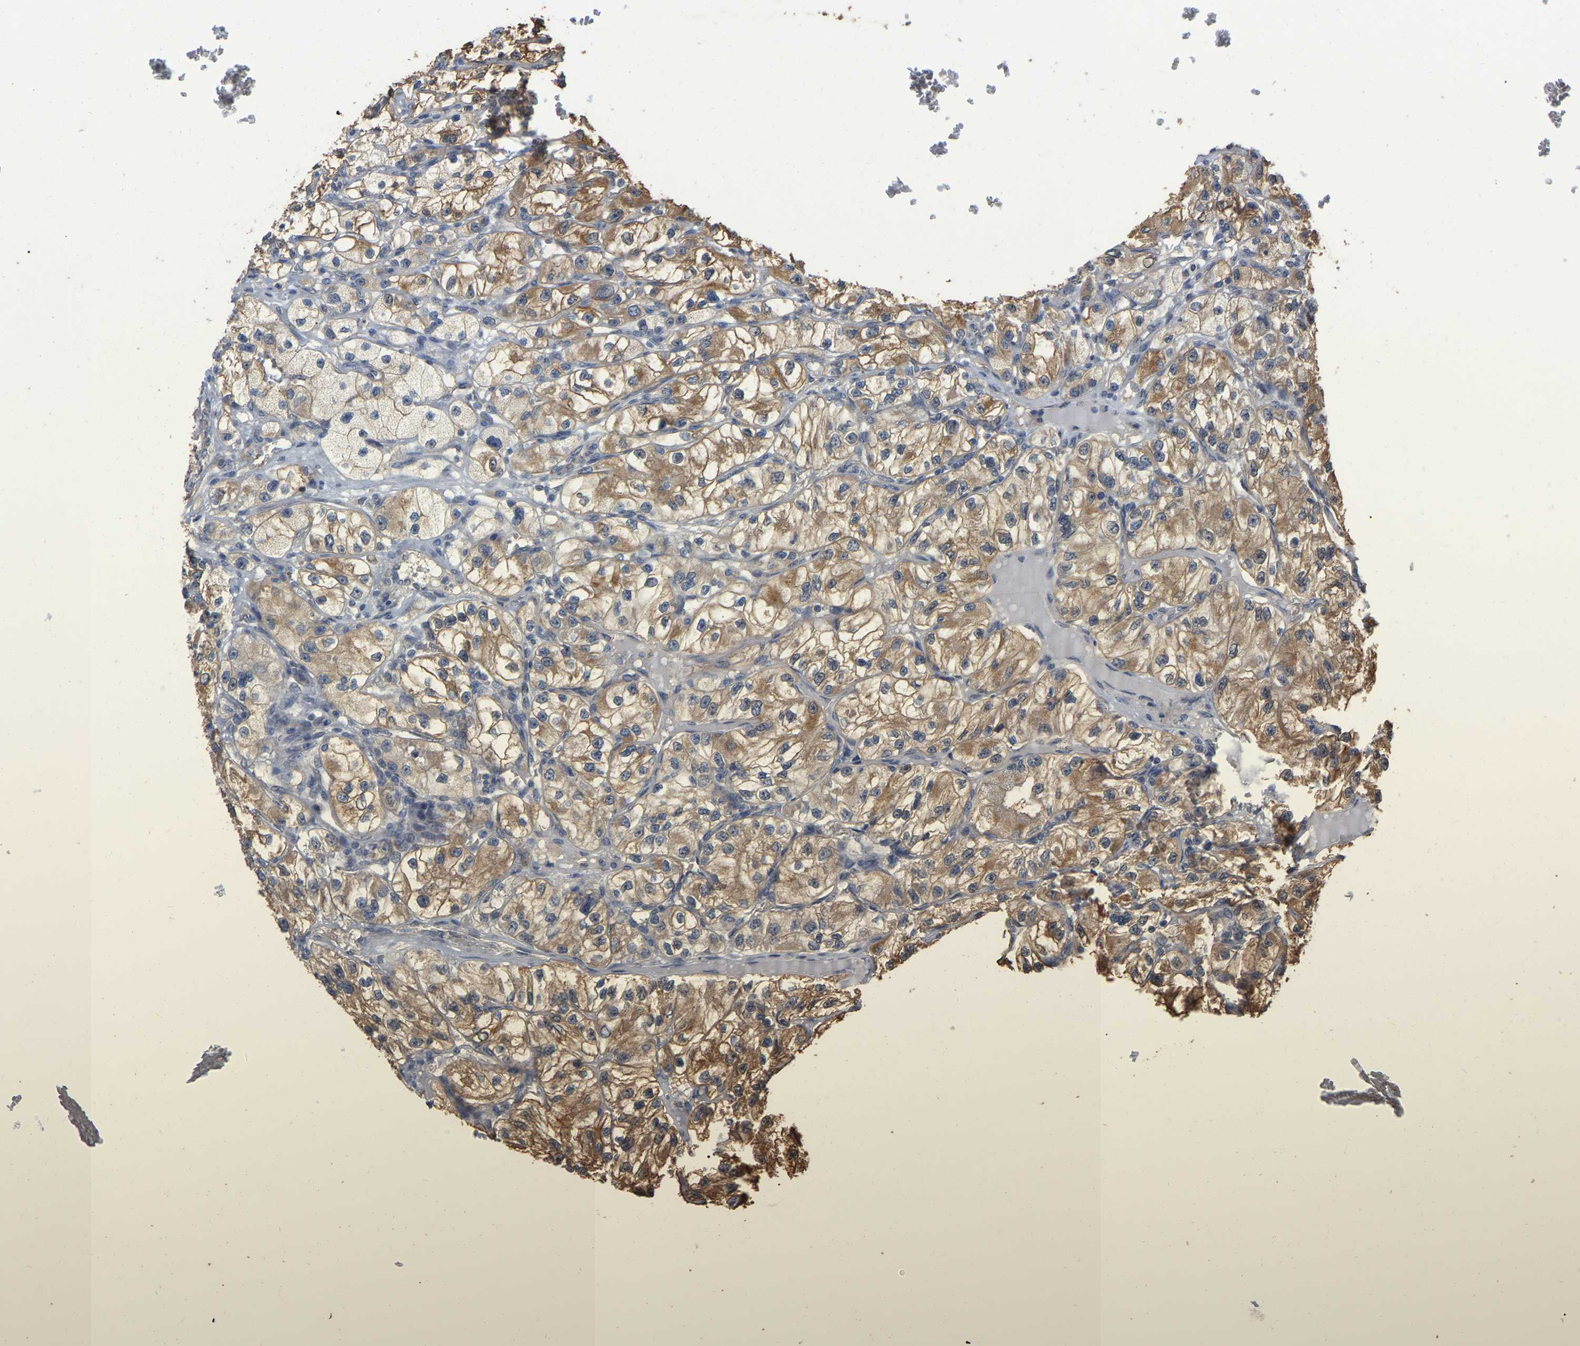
{"staining": {"intensity": "moderate", "quantity": ">75%", "location": "cytoplasmic/membranous"}, "tissue": "renal cancer", "cell_type": "Tumor cells", "image_type": "cancer", "snomed": [{"axis": "morphology", "description": "Adenocarcinoma, NOS"}, {"axis": "topography", "description": "Kidney"}], "caption": "IHC staining of renal adenocarcinoma, which reveals medium levels of moderate cytoplasmic/membranous positivity in about >75% of tumor cells indicating moderate cytoplasmic/membranous protein expression. The staining was performed using DAB (brown) for protein detection and nuclei were counterstained in hematoxylin (blue).", "gene": "FAM219A", "patient": {"sex": "female", "age": 57}}